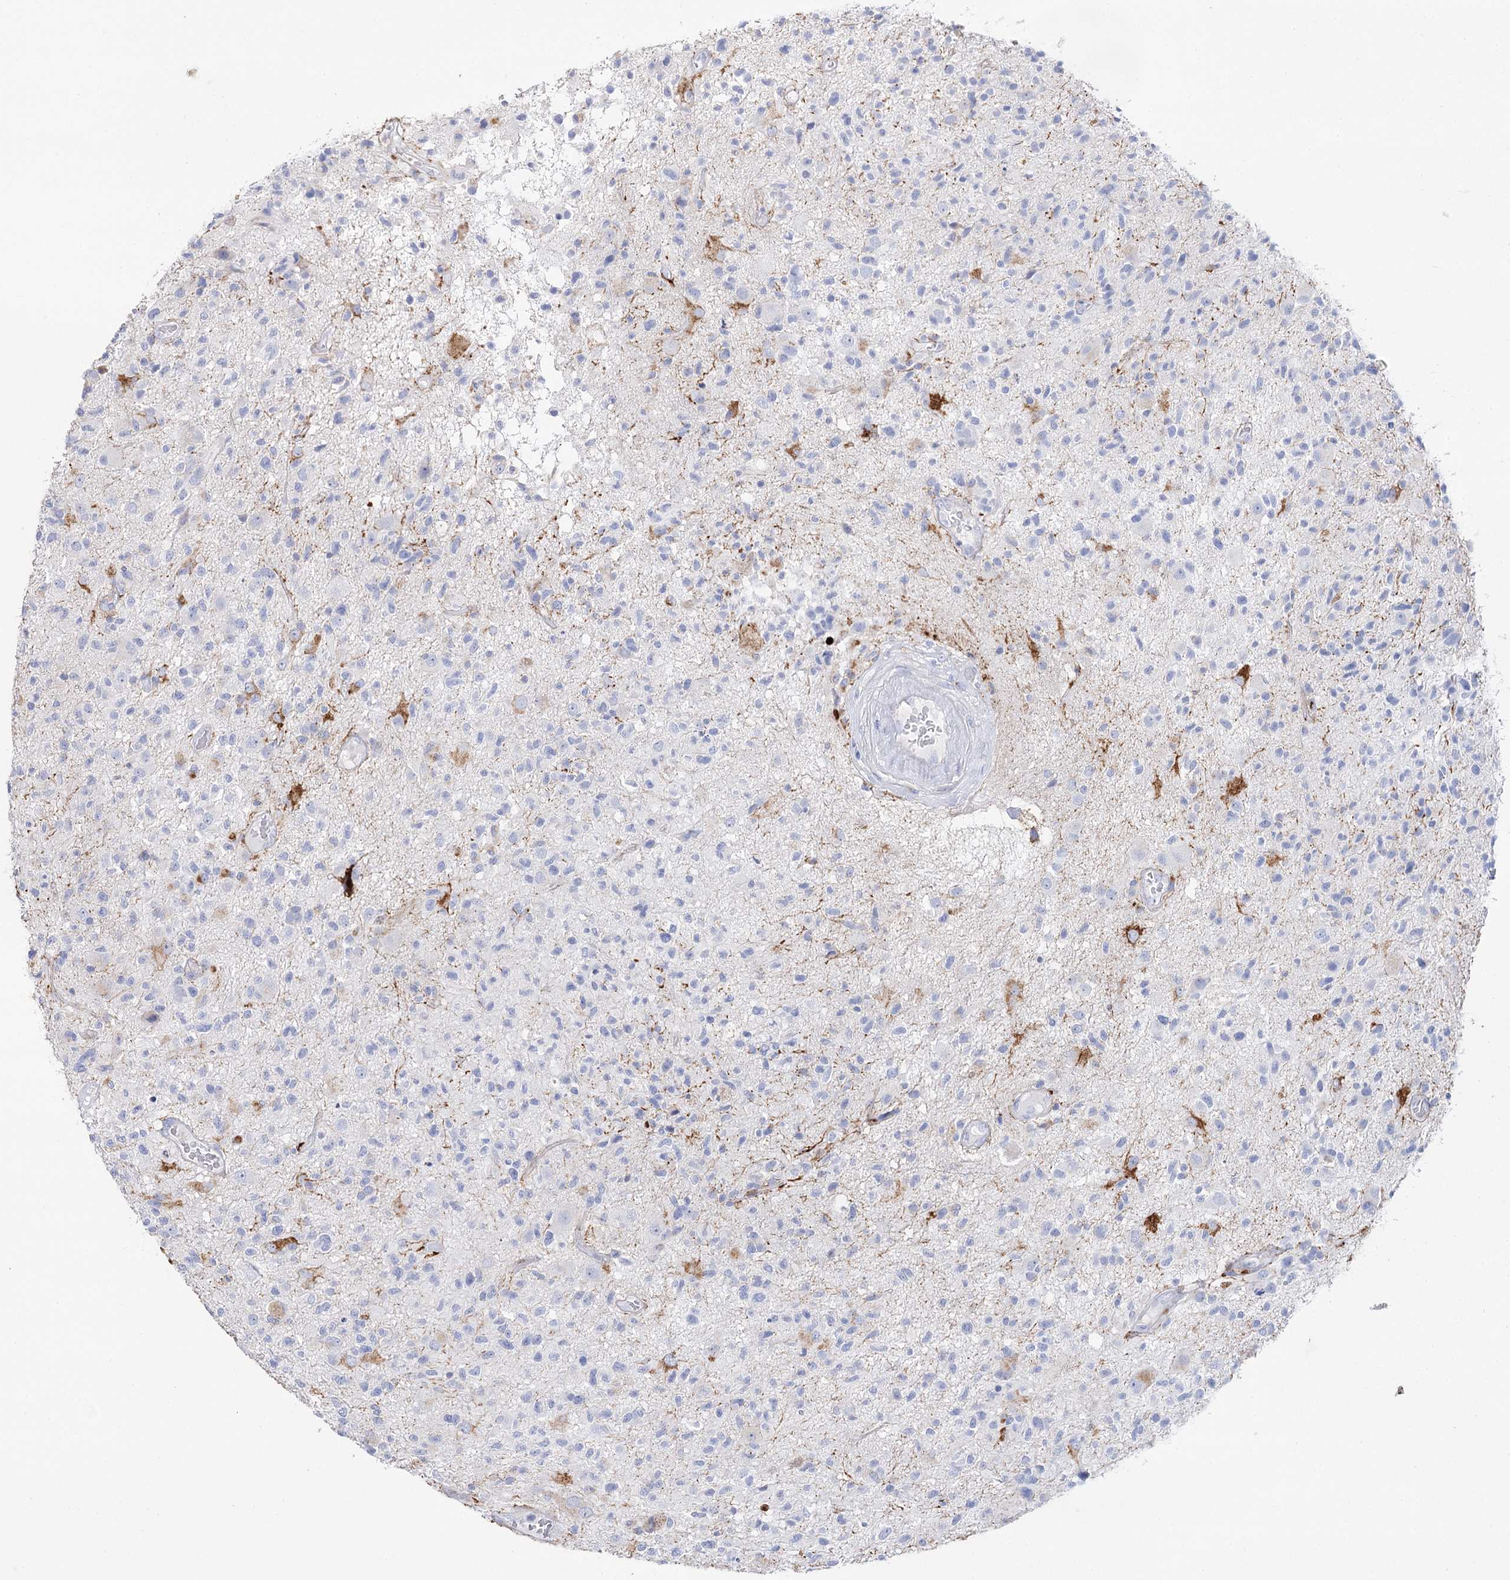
{"staining": {"intensity": "negative", "quantity": "none", "location": "none"}, "tissue": "glioma", "cell_type": "Tumor cells", "image_type": "cancer", "snomed": [{"axis": "morphology", "description": "Glioma, malignant, High grade"}, {"axis": "morphology", "description": "Glioblastoma, NOS"}, {"axis": "topography", "description": "Brain"}], "caption": "IHC of human glioma shows no staining in tumor cells. (DAB (3,3'-diaminobenzidine) immunohistochemistry with hematoxylin counter stain).", "gene": "SLC3A1", "patient": {"sex": "male", "age": 60}}